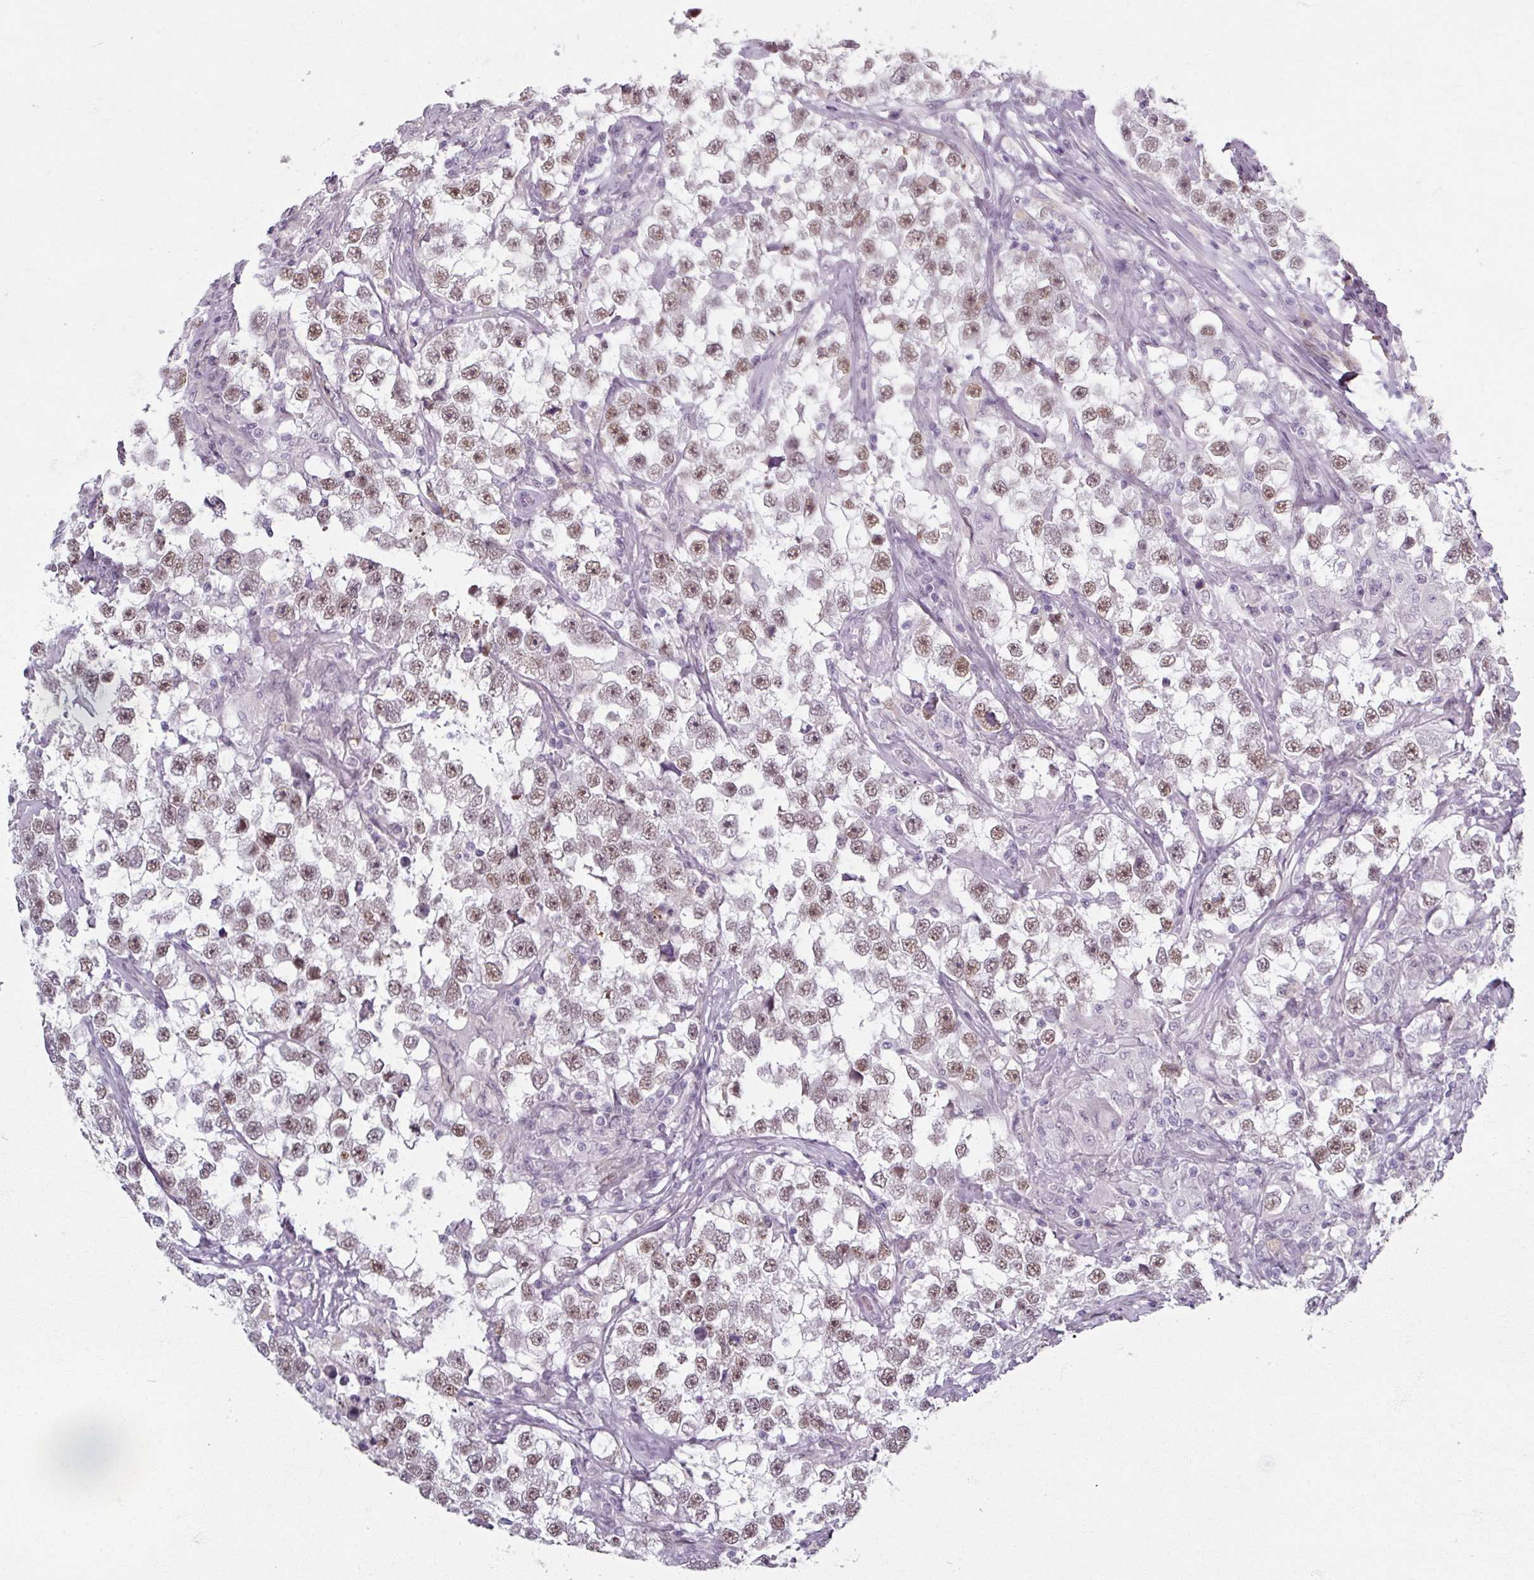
{"staining": {"intensity": "moderate", "quantity": ">75%", "location": "nuclear"}, "tissue": "testis cancer", "cell_type": "Tumor cells", "image_type": "cancer", "snomed": [{"axis": "morphology", "description": "Seminoma, NOS"}, {"axis": "topography", "description": "Testis"}], "caption": "Immunohistochemistry (IHC) of seminoma (testis) exhibits medium levels of moderate nuclear positivity in about >75% of tumor cells.", "gene": "RIPOR3", "patient": {"sex": "male", "age": 46}}